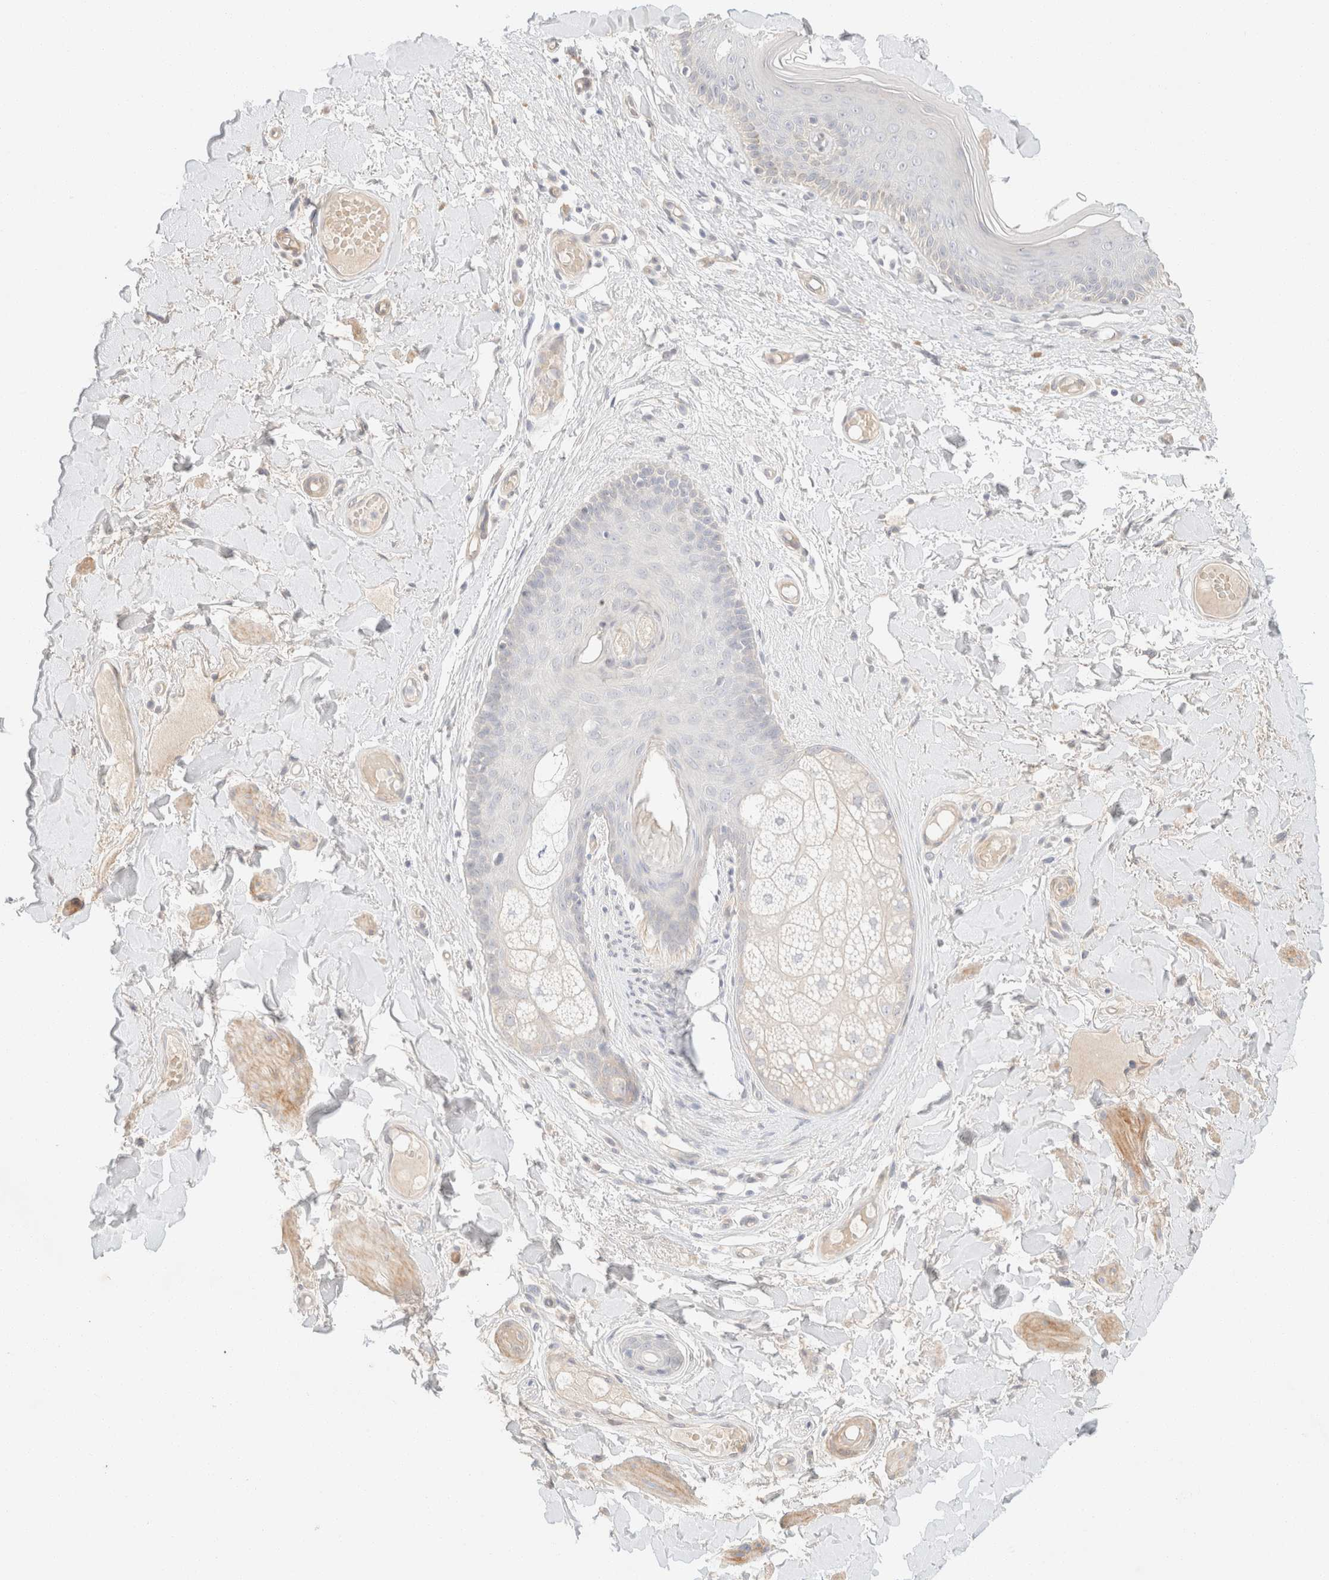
{"staining": {"intensity": "weak", "quantity": "<25%", "location": "cytoplasmic/membranous"}, "tissue": "skin", "cell_type": "Epidermal cells", "image_type": "normal", "snomed": [{"axis": "morphology", "description": "Normal tissue, NOS"}, {"axis": "topography", "description": "Vulva"}], "caption": "DAB (3,3'-diaminobenzidine) immunohistochemical staining of unremarkable skin demonstrates no significant staining in epidermal cells. (Brightfield microscopy of DAB (3,3'-diaminobenzidine) immunohistochemistry (IHC) at high magnification).", "gene": "CSNK1E", "patient": {"sex": "female", "age": 73}}